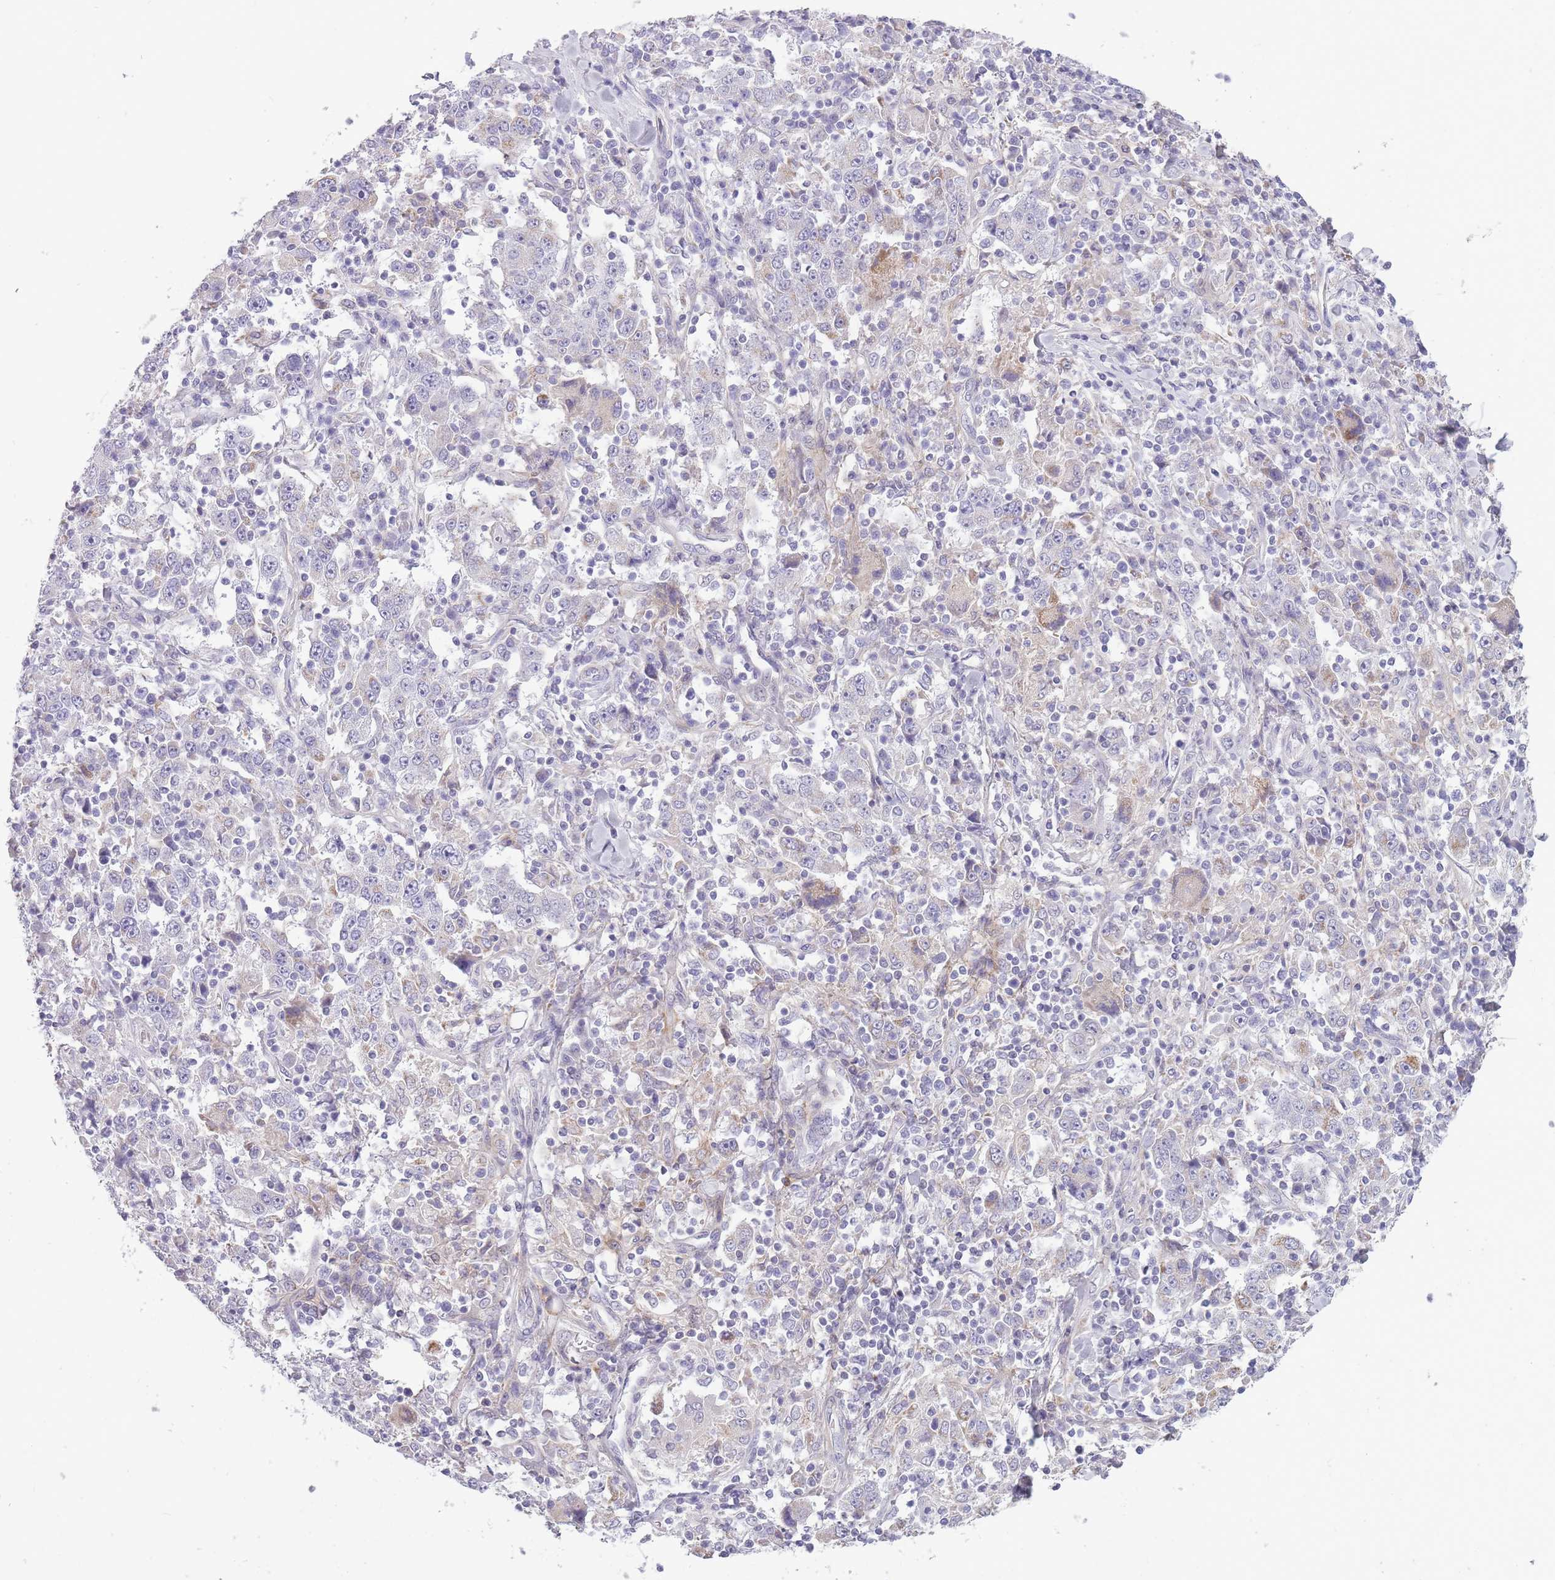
{"staining": {"intensity": "negative", "quantity": "none", "location": "none"}, "tissue": "stomach cancer", "cell_type": "Tumor cells", "image_type": "cancer", "snomed": [{"axis": "morphology", "description": "Normal tissue, NOS"}, {"axis": "morphology", "description": "Adenocarcinoma, NOS"}, {"axis": "topography", "description": "Stomach, upper"}, {"axis": "topography", "description": "Stomach"}], "caption": "High power microscopy micrograph of an immunohistochemistry histopathology image of stomach cancer, revealing no significant expression in tumor cells.", "gene": "ZBTB24", "patient": {"sex": "male", "age": 59}}